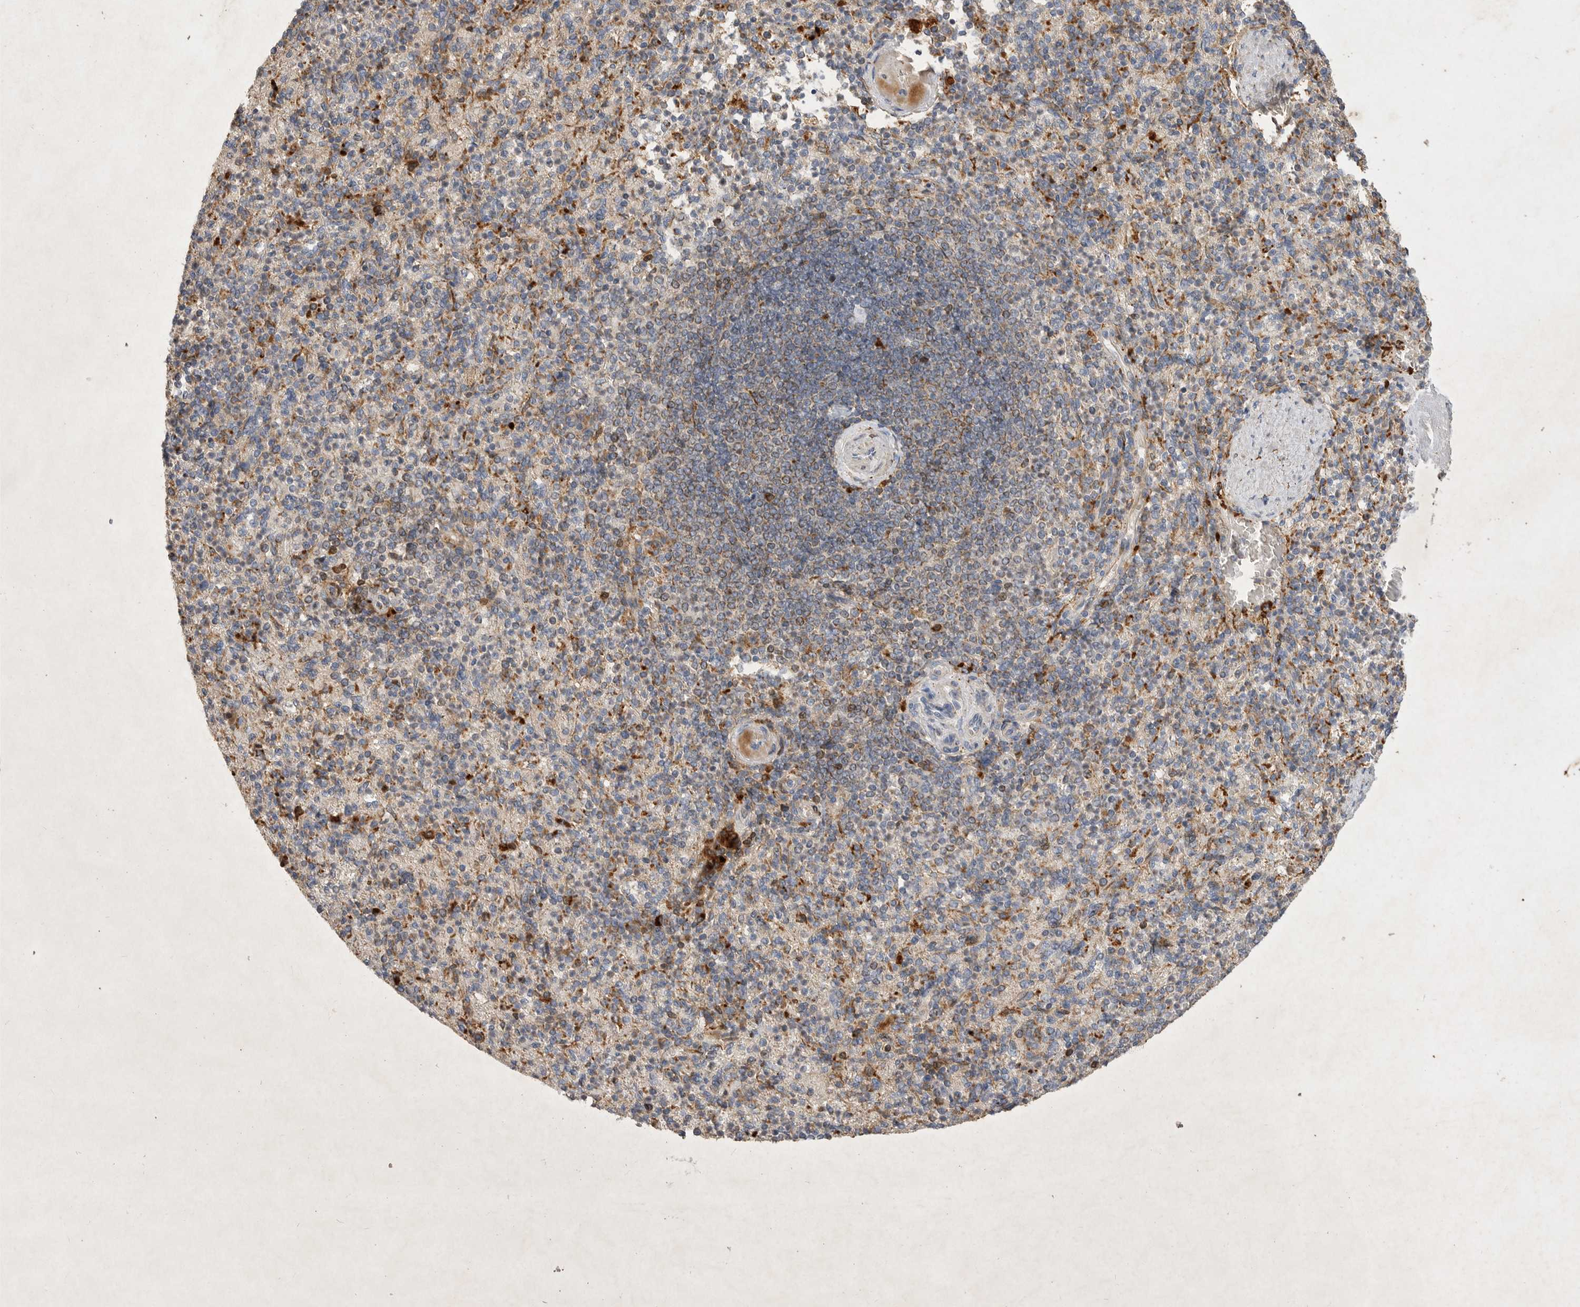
{"staining": {"intensity": "moderate", "quantity": "25%-75%", "location": "cytoplasmic/membranous"}, "tissue": "spleen", "cell_type": "Cells in red pulp", "image_type": "normal", "snomed": [{"axis": "morphology", "description": "Normal tissue, NOS"}, {"axis": "topography", "description": "Spleen"}], "caption": "A high-resolution micrograph shows immunohistochemistry (IHC) staining of normal spleen, which reveals moderate cytoplasmic/membranous positivity in about 25%-75% of cells in red pulp.", "gene": "MRPL41", "patient": {"sex": "female", "age": 74}}